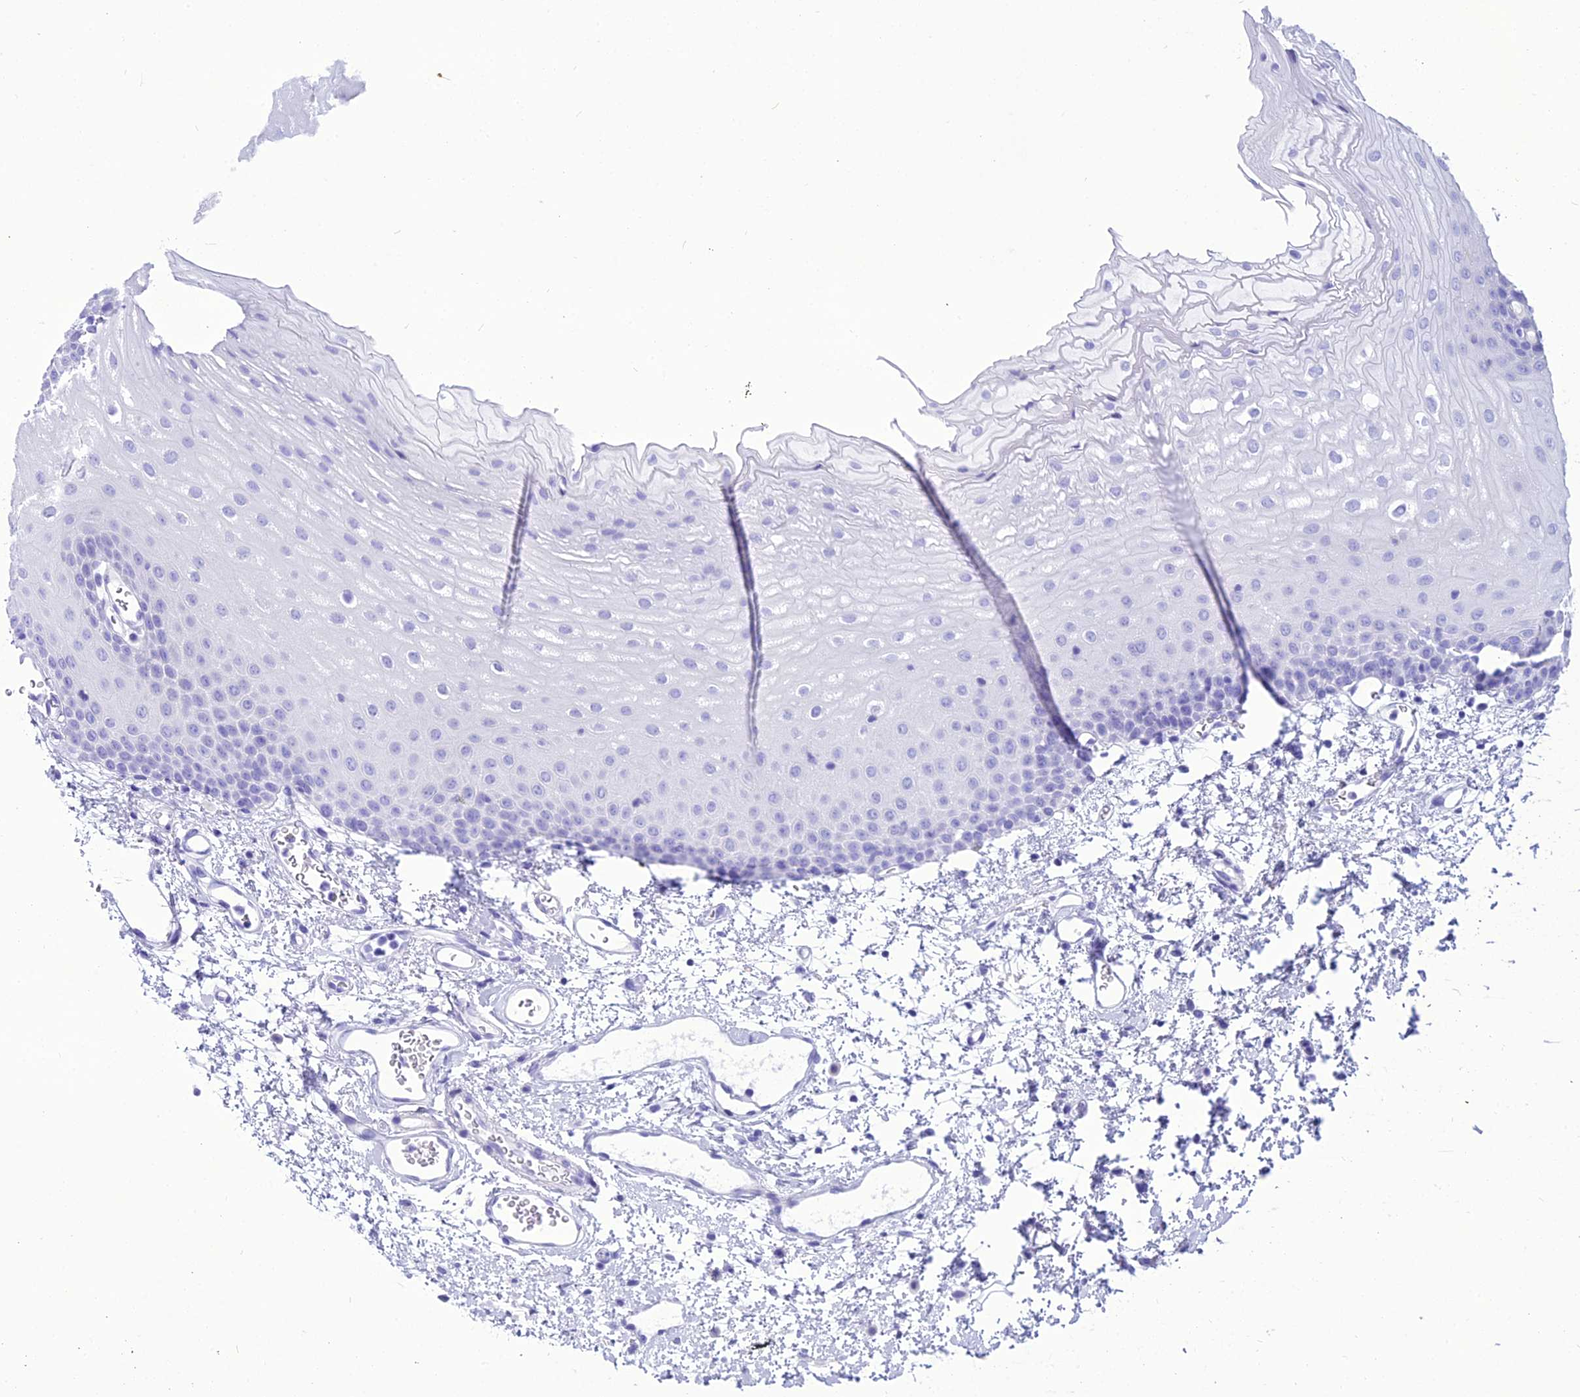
{"staining": {"intensity": "negative", "quantity": "none", "location": "none"}, "tissue": "oral mucosa", "cell_type": "Squamous epithelial cells", "image_type": "normal", "snomed": [{"axis": "morphology", "description": "Normal tissue, NOS"}, {"axis": "topography", "description": "Oral tissue"}], "caption": "Immunohistochemistry (IHC) photomicrograph of normal oral mucosa: human oral mucosa stained with DAB (3,3'-diaminobenzidine) exhibits no significant protein positivity in squamous epithelial cells.", "gene": "PNMA5", "patient": {"sex": "female", "age": 70}}